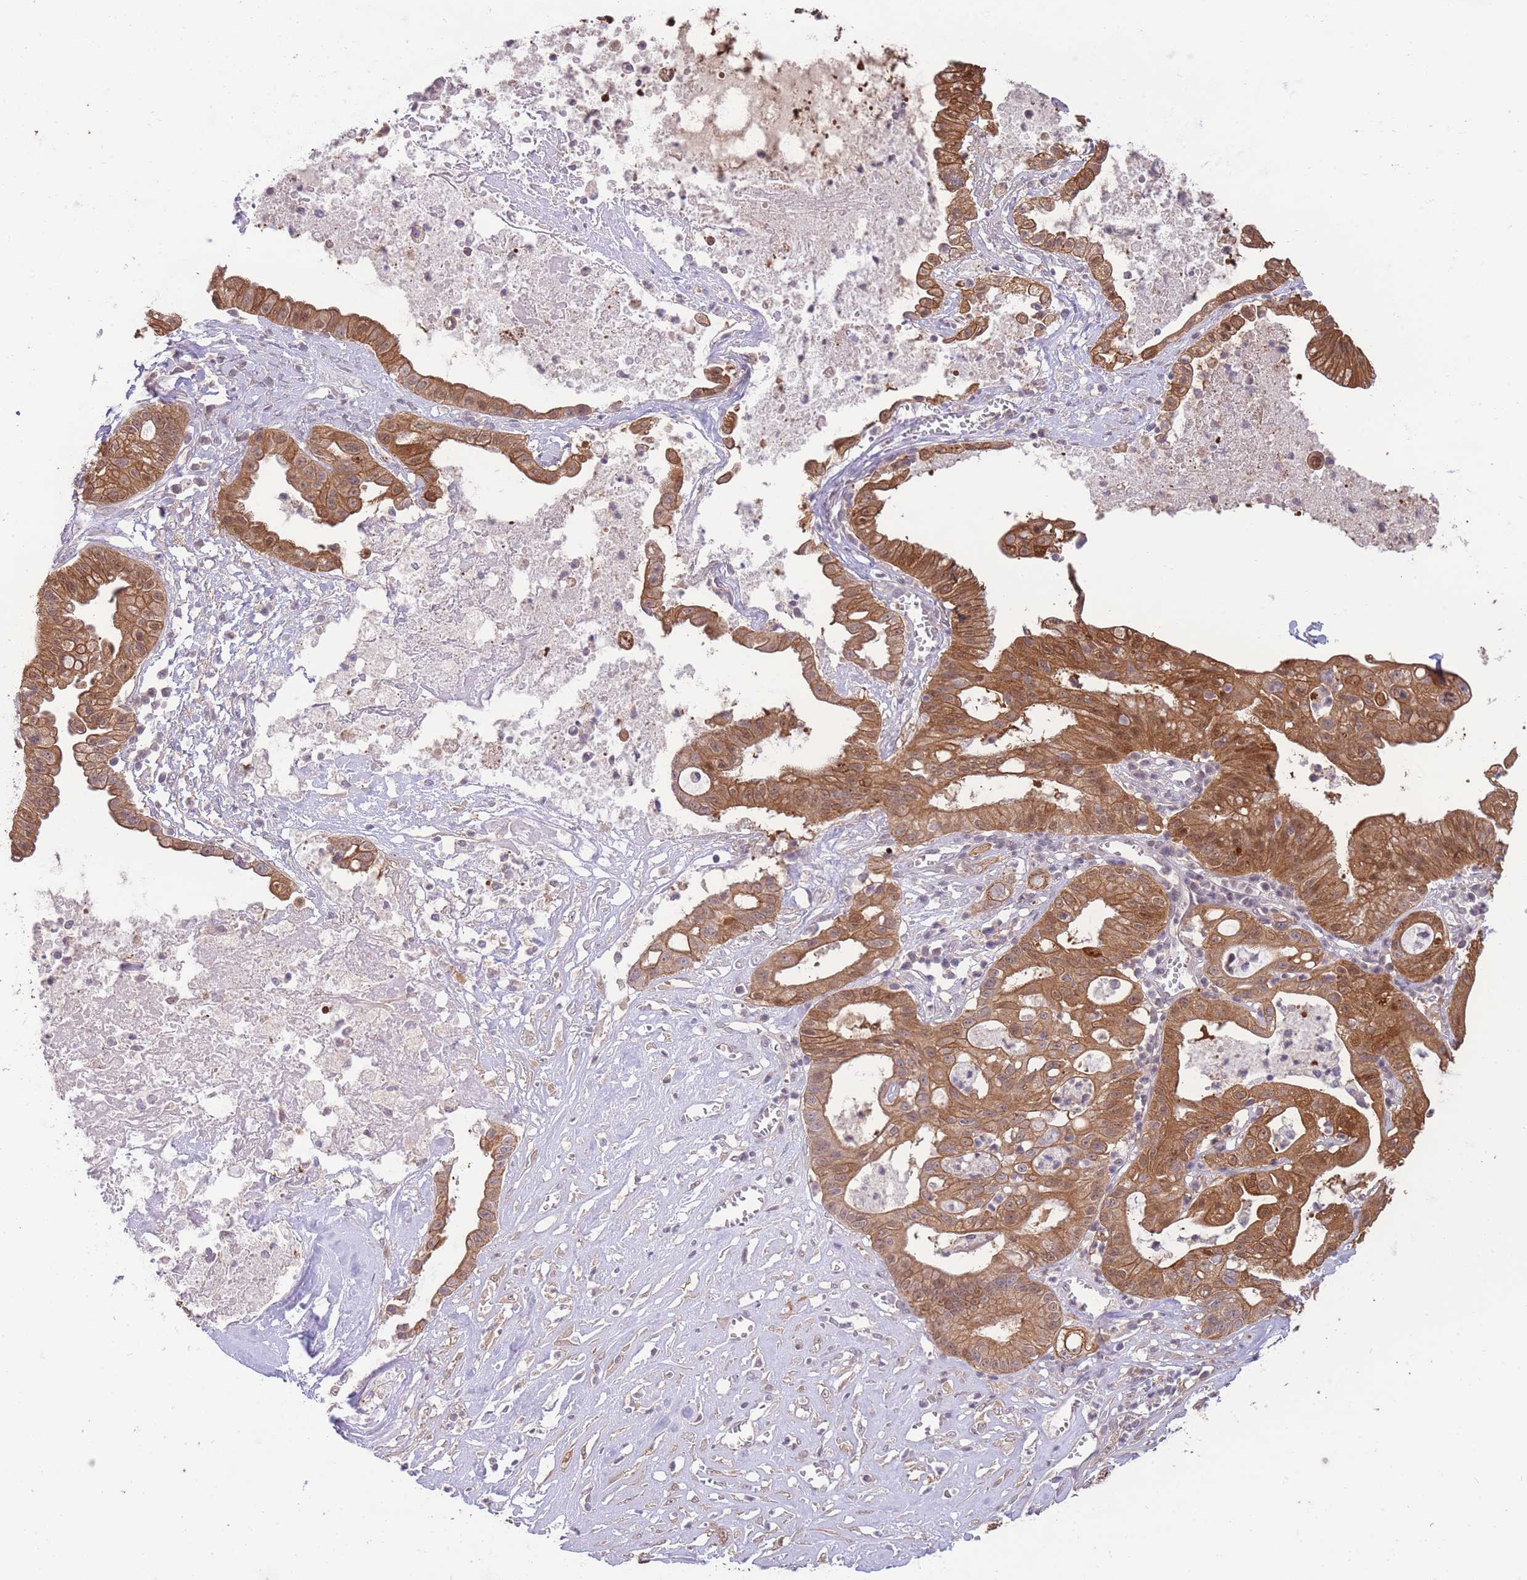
{"staining": {"intensity": "strong", "quantity": ">75%", "location": "cytoplasmic/membranous,nuclear"}, "tissue": "ovarian cancer", "cell_type": "Tumor cells", "image_type": "cancer", "snomed": [{"axis": "morphology", "description": "Cystadenocarcinoma, mucinous, NOS"}, {"axis": "topography", "description": "Ovary"}], "caption": "Tumor cells exhibit high levels of strong cytoplasmic/membranous and nuclear staining in approximately >75% of cells in mucinous cystadenocarcinoma (ovarian). (IHC, brightfield microscopy, high magnification).", "gene": "SMC6", "patient": {"sex": "female", "age": 70}}